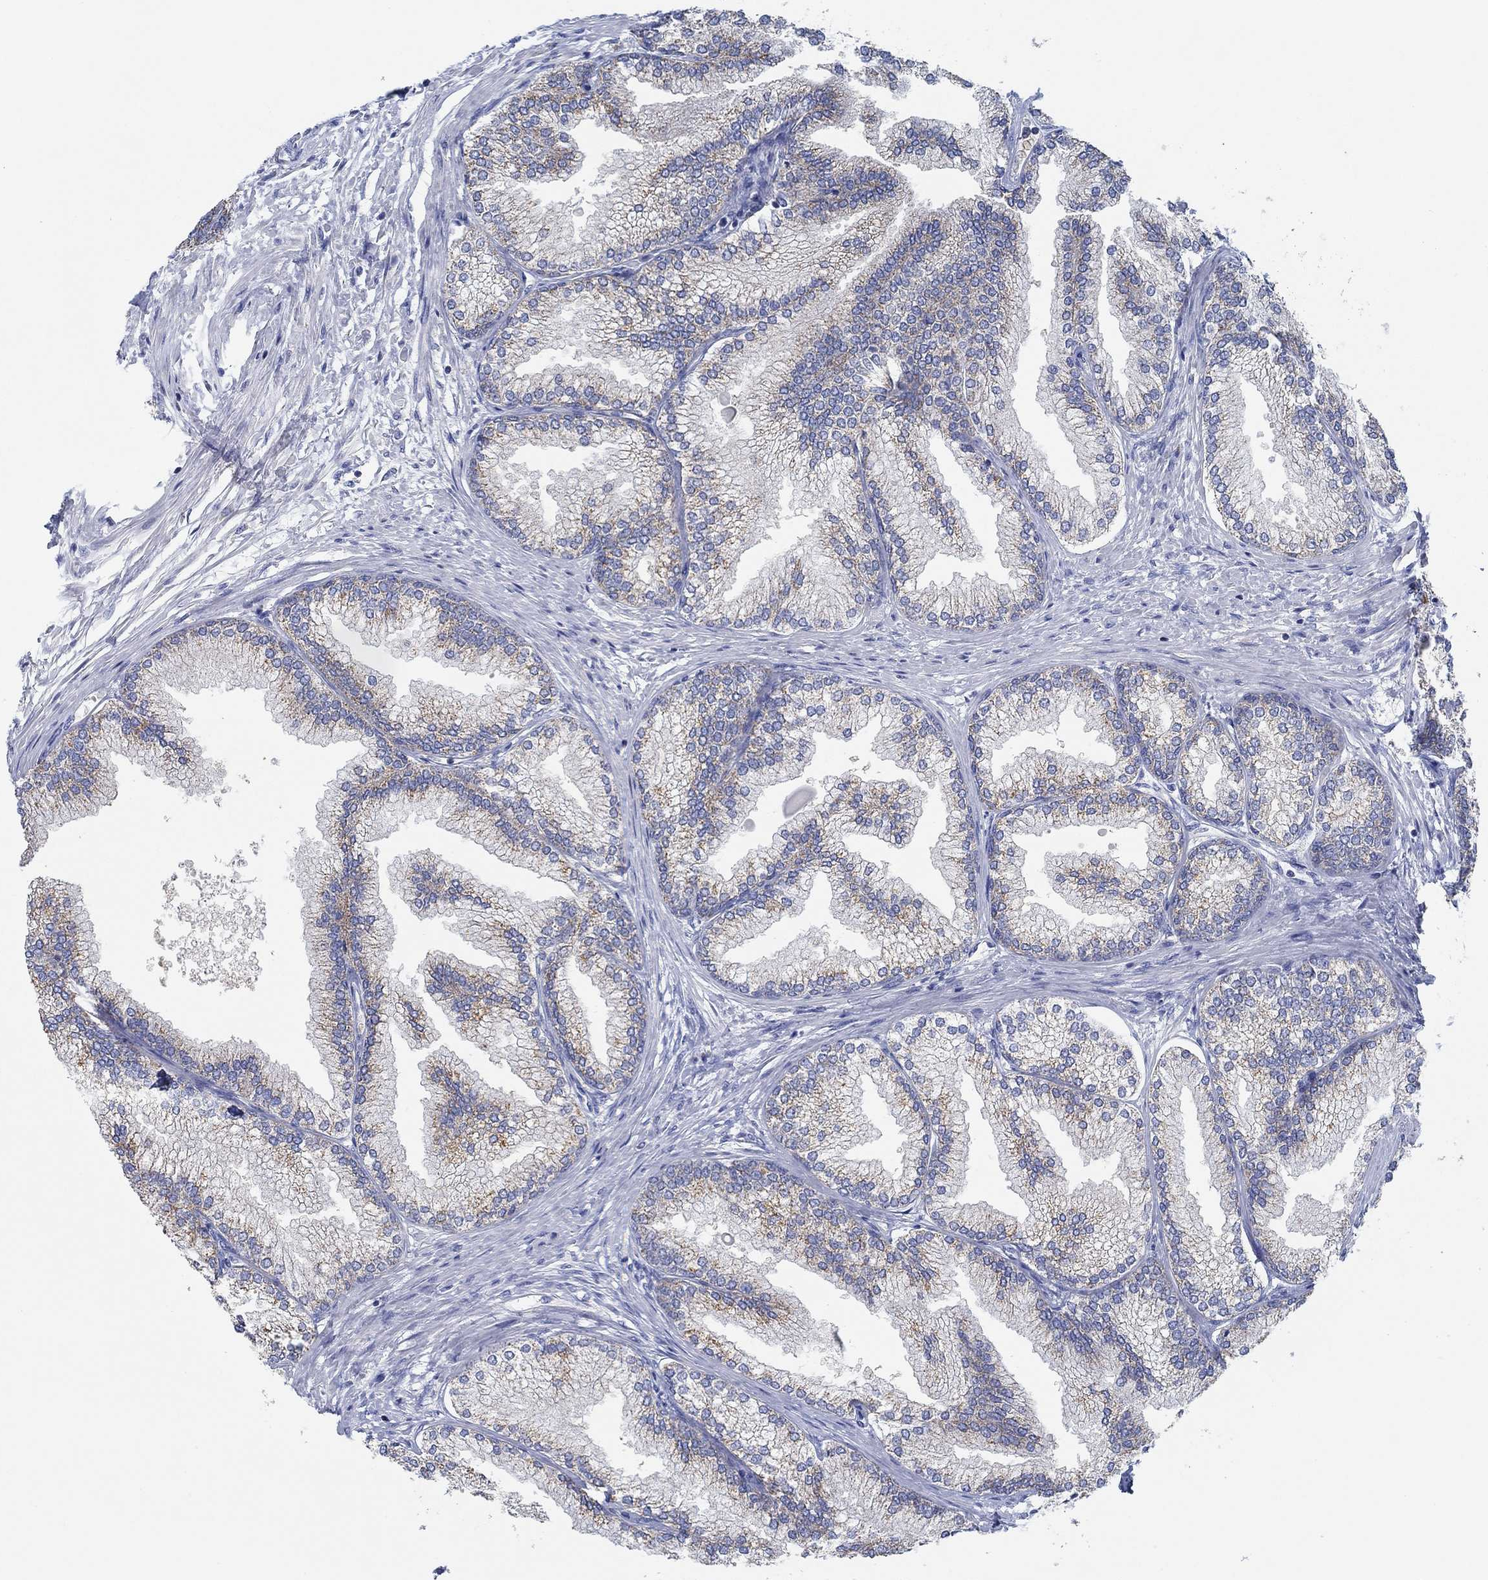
{"staining": {"intensity": "moderate", "quantity": "25%-75%", "location": "cytoplasmic/membranous"}, "tissue": "prostate", "cell_type": "Glandular cells", "image_type": "normal", "snomed": [{"axis": "morphology", "description": "Normal tissue, NOS"}, {"axis": "topography", "description": "Prostate"}], "caption": "Protein staining of unremarkable prostate displays moderate cytoplasmic/membranous staining in approximately 25%-75% of glandular cells.", "gene": "GLOD5", "patient": {"sex": "male", "age": 72}}